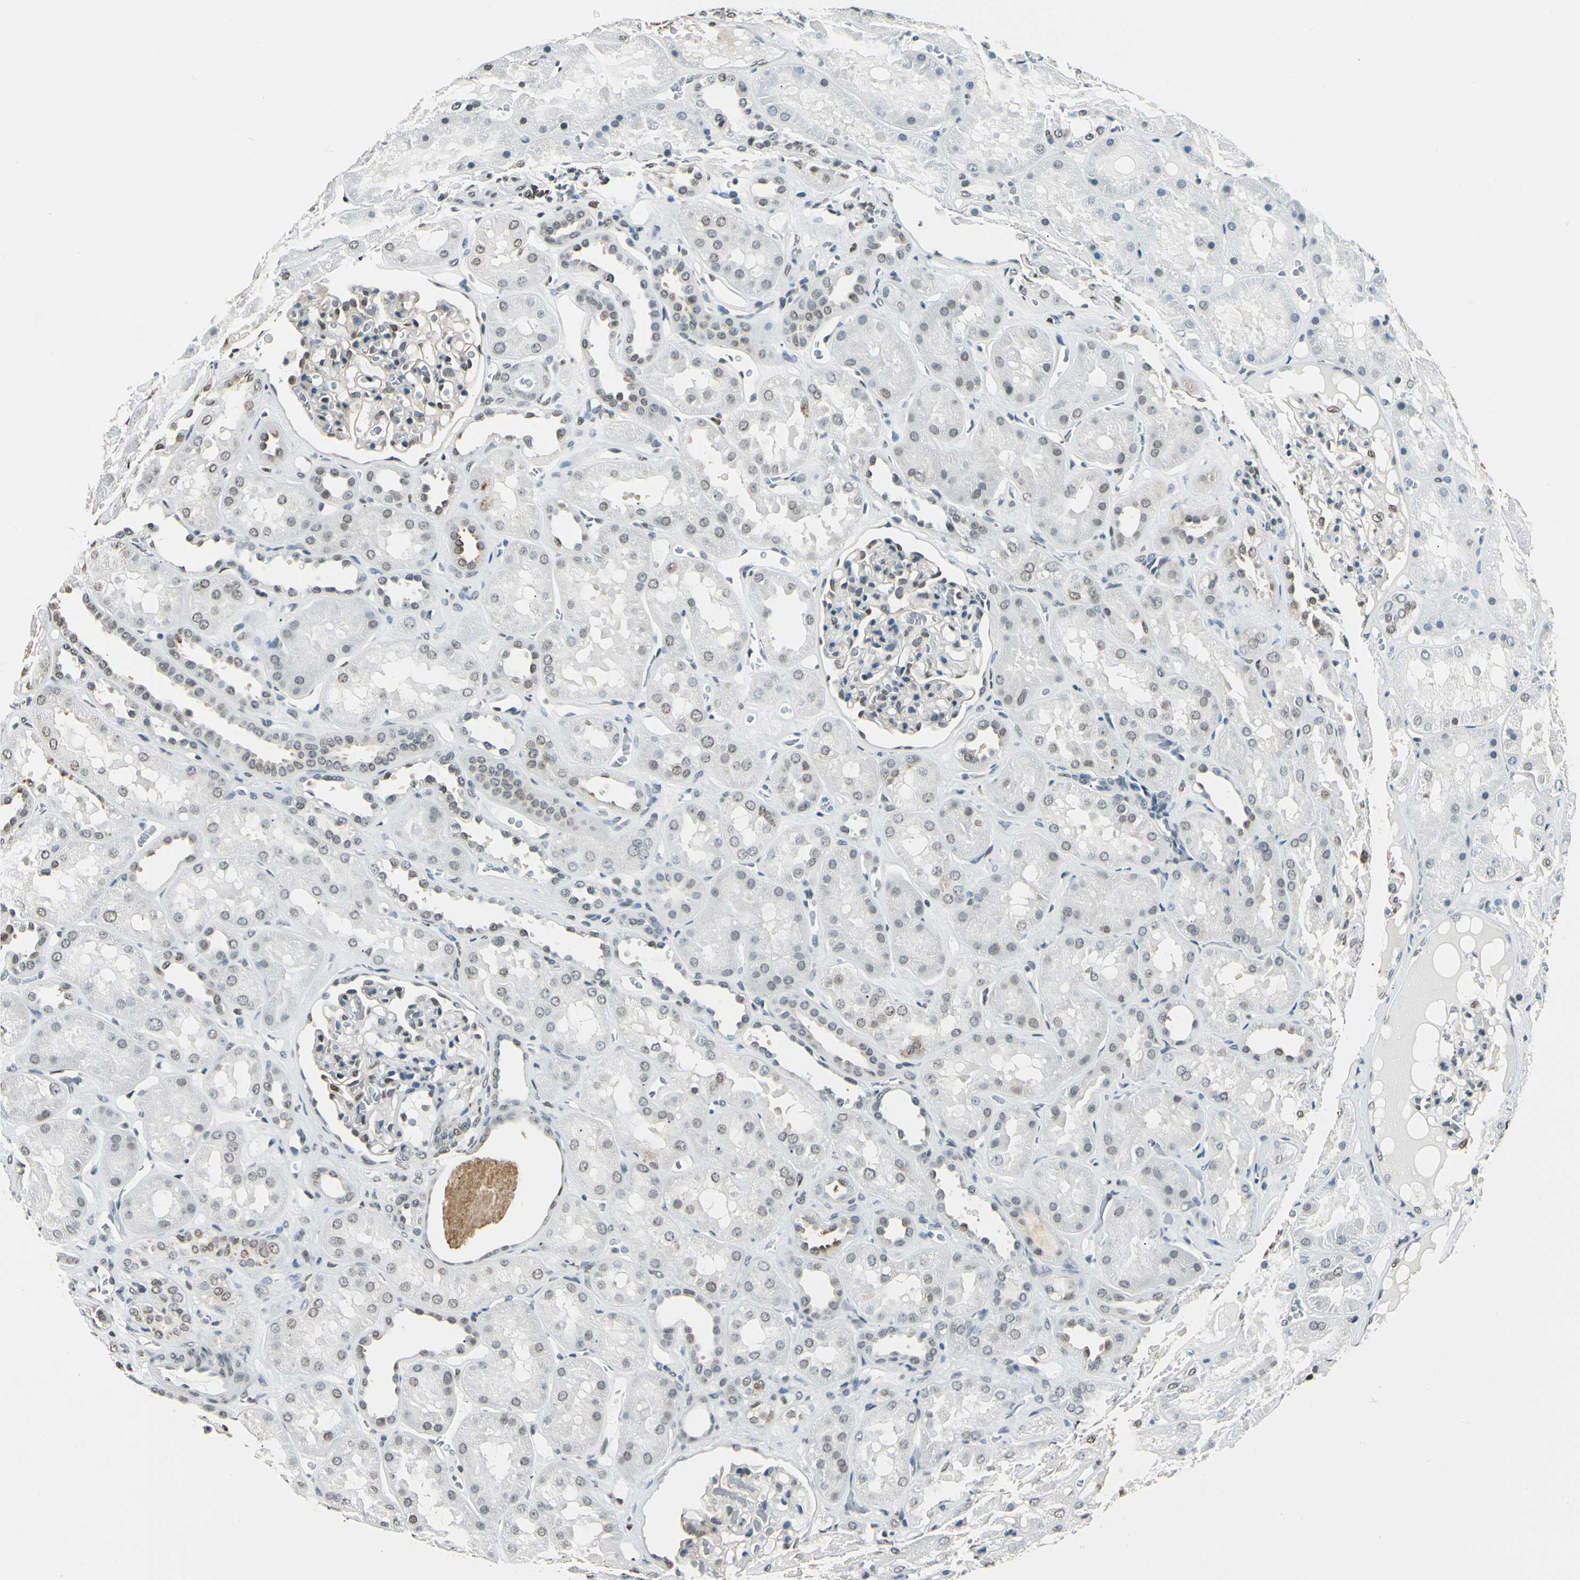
{"staining": {"intensity": "weak", "quantity": "25%-75%", "location": "nuclear"}, "tissue": "kidney", "cell_type": "Cells in glomeruli", "image_type": "normal", "snomed": [{"axis": "morphology", "description": "Normal tissue, NOS"}, {"axis": "topography", "description": "Kidney"}, {"axis": "topography", "description": "Urinary bladder"}], "caption": "Immunohistochemistry (DAB) staining of unremarkable human kidney displays weak nuclear protein expression in about 25%-75% of cells in glomeruli. Immunohistochemistry (ihc) stains the protein in brown and the nuclei are stained blue.", "gene": "FANCG", "patient": {"sex": "male", "age": 64}}